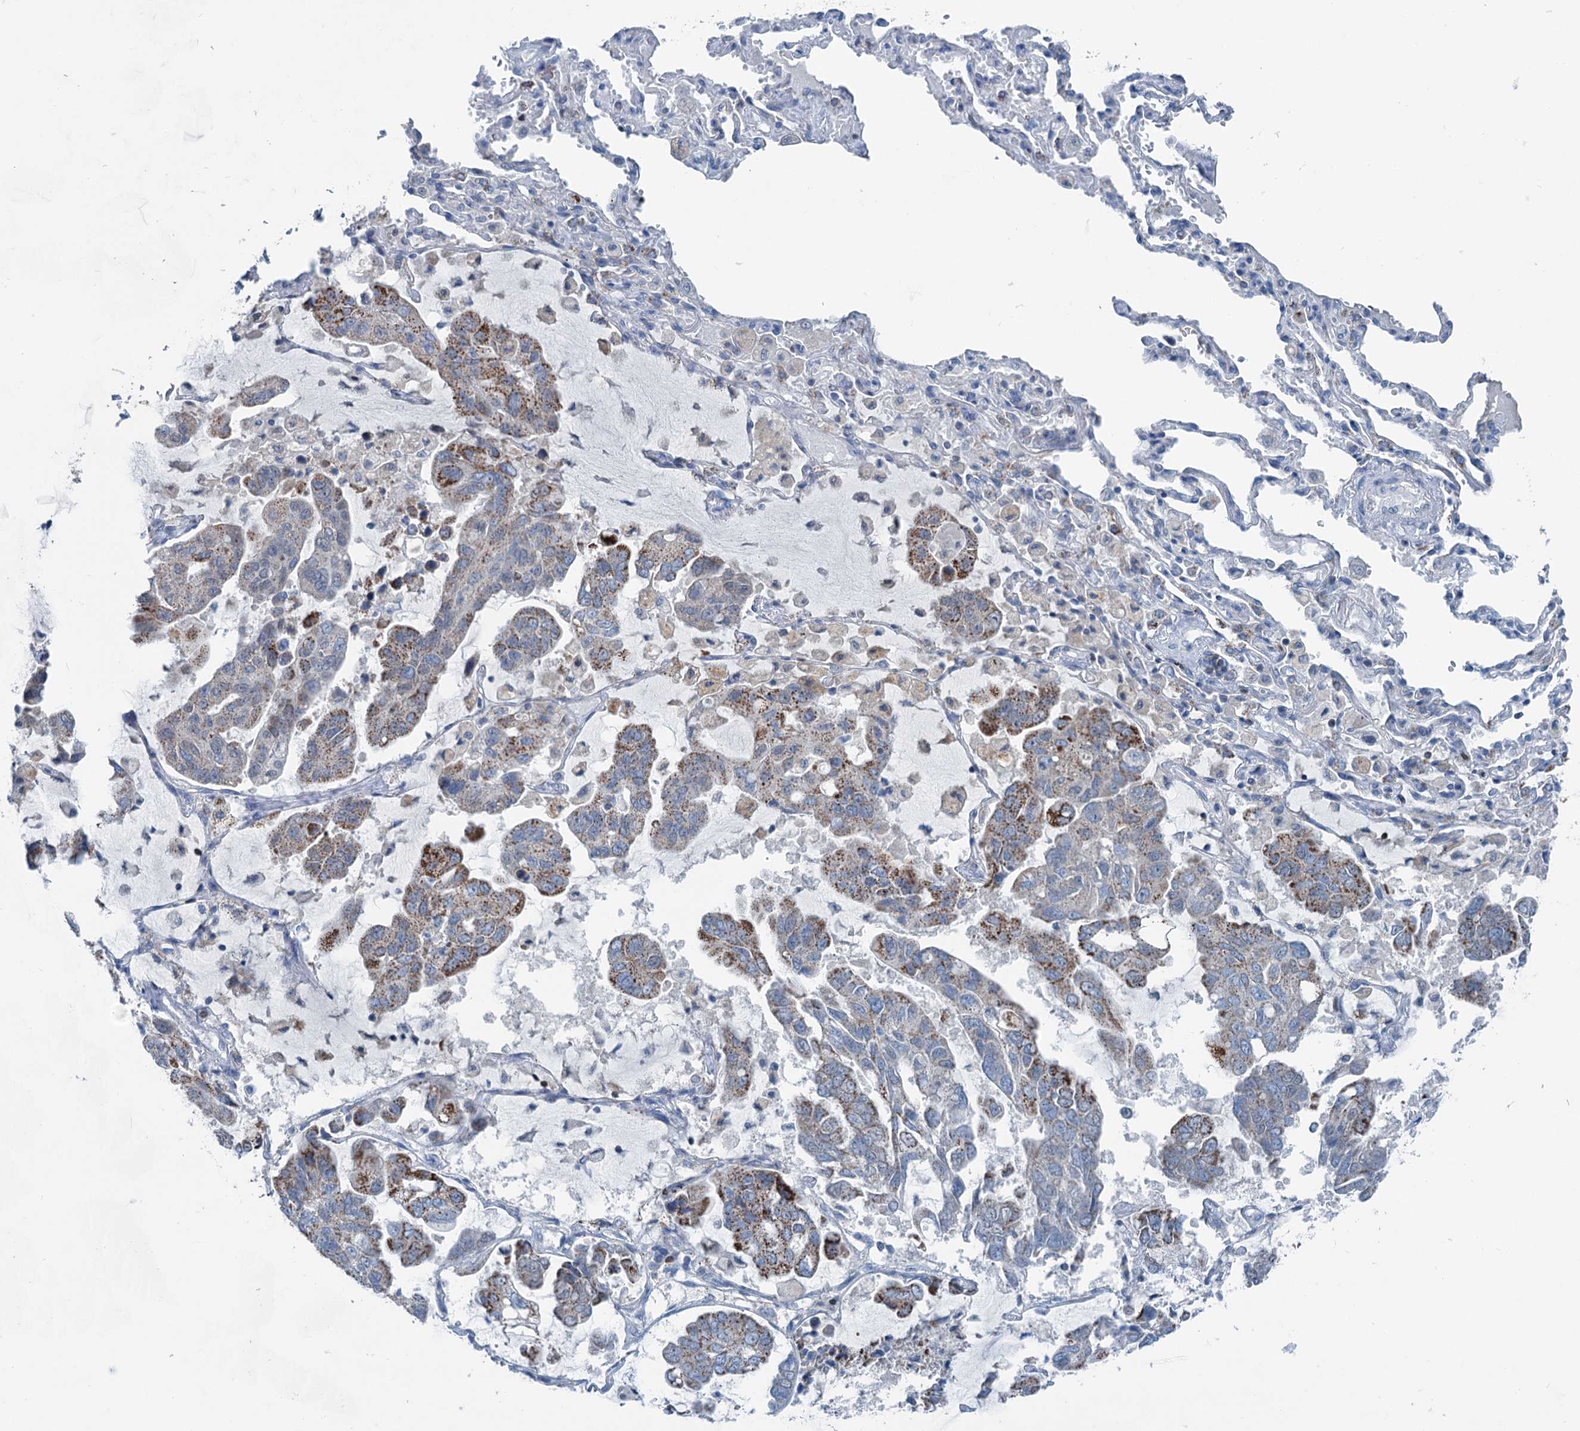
{"staining": {"intensity": "moderate", "quantity": "25%-75%", "location": "cytoplasmic/membranous"}, "tissue": "lung cancer", "cell_type": "Tumor cells", "image_type": "cancer", "snomed": [{"axis": "morphology", "description": "Adenocarcinoma, NOS"}, {"axis": "topography", "description": "Lung"}], "caption": "The immunohistochemical stain shows moderate cytoplasmic/membranous positivity in tumor cells of lung cancer (adenocarcinoma) tissue. The staining was performed using DAB (3,3'-diaminobenzidine), with brown indicating positive protein expression. Nuclei are stained blue with hematoxylin.", "gene": "ELP4", "patient": {"sex": "male", "age": 64}}